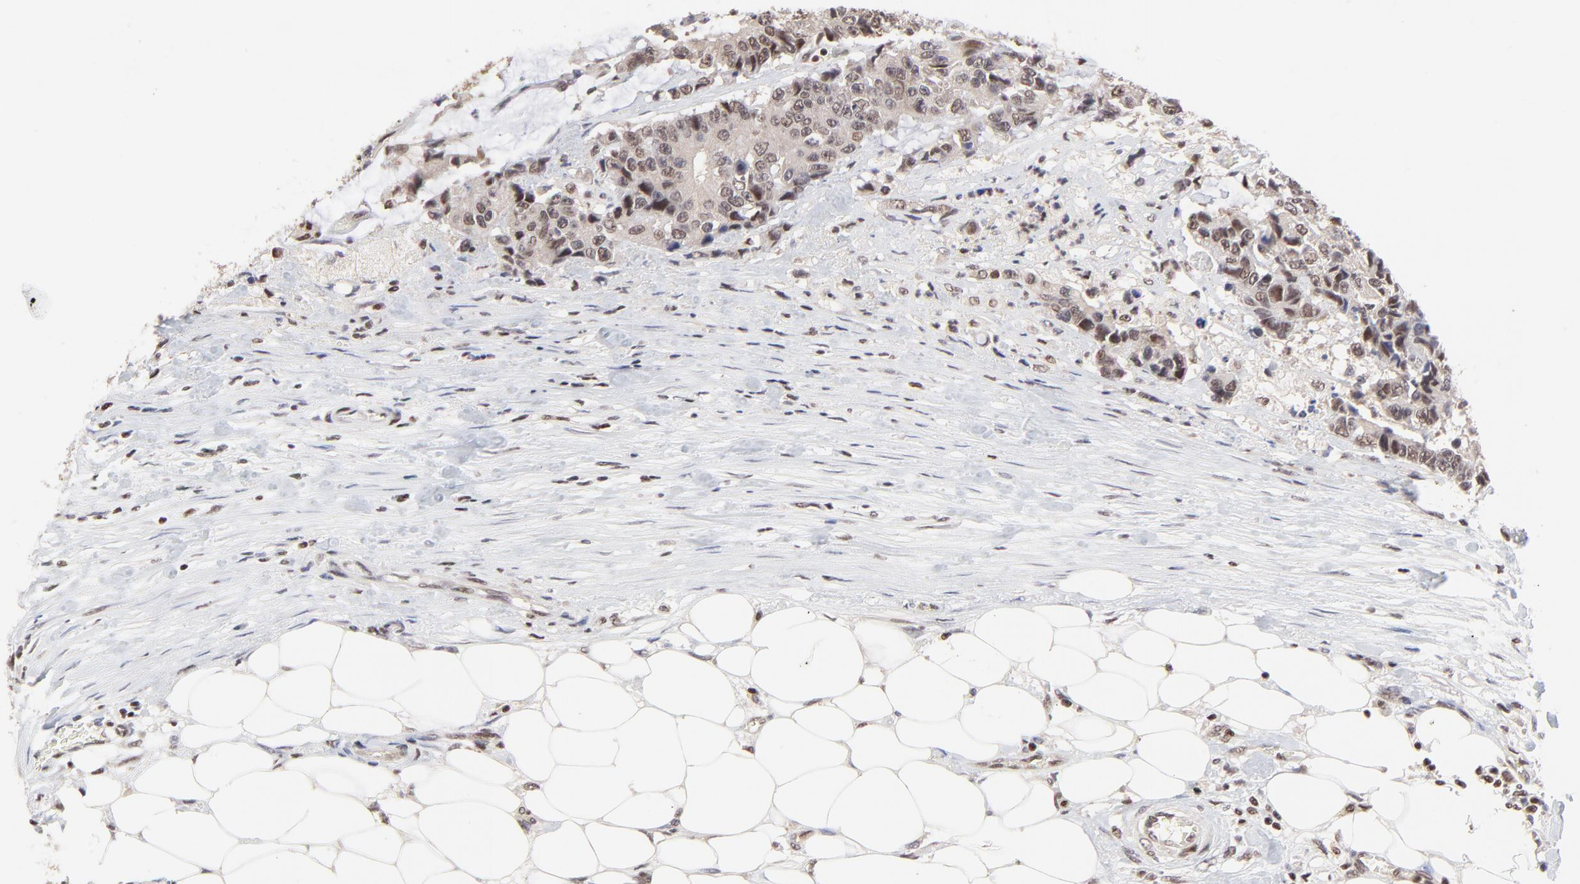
{"staining": {"intensity": "weak", "quantity": ">75%", "location": "cytoplasmic/membranous,nuclear"}, "tissue": "colorectal cancer", "cell_type": "Tumor cells", "image_type": "cancer", "snomed": [{"axis": "morphology", "description": "Adenocarcinoma, NOS"}, {"axis": "topography", "description": "Colon"}], "caption": "This is a micrograph of immunohistochemistry staining of colorectal cancer, which shows weak positivity in the cytoplasmic/membranous and nuclear of tumor cells.", "gene": "DSN1", "patient": {"sex": "female", "age": 86}}